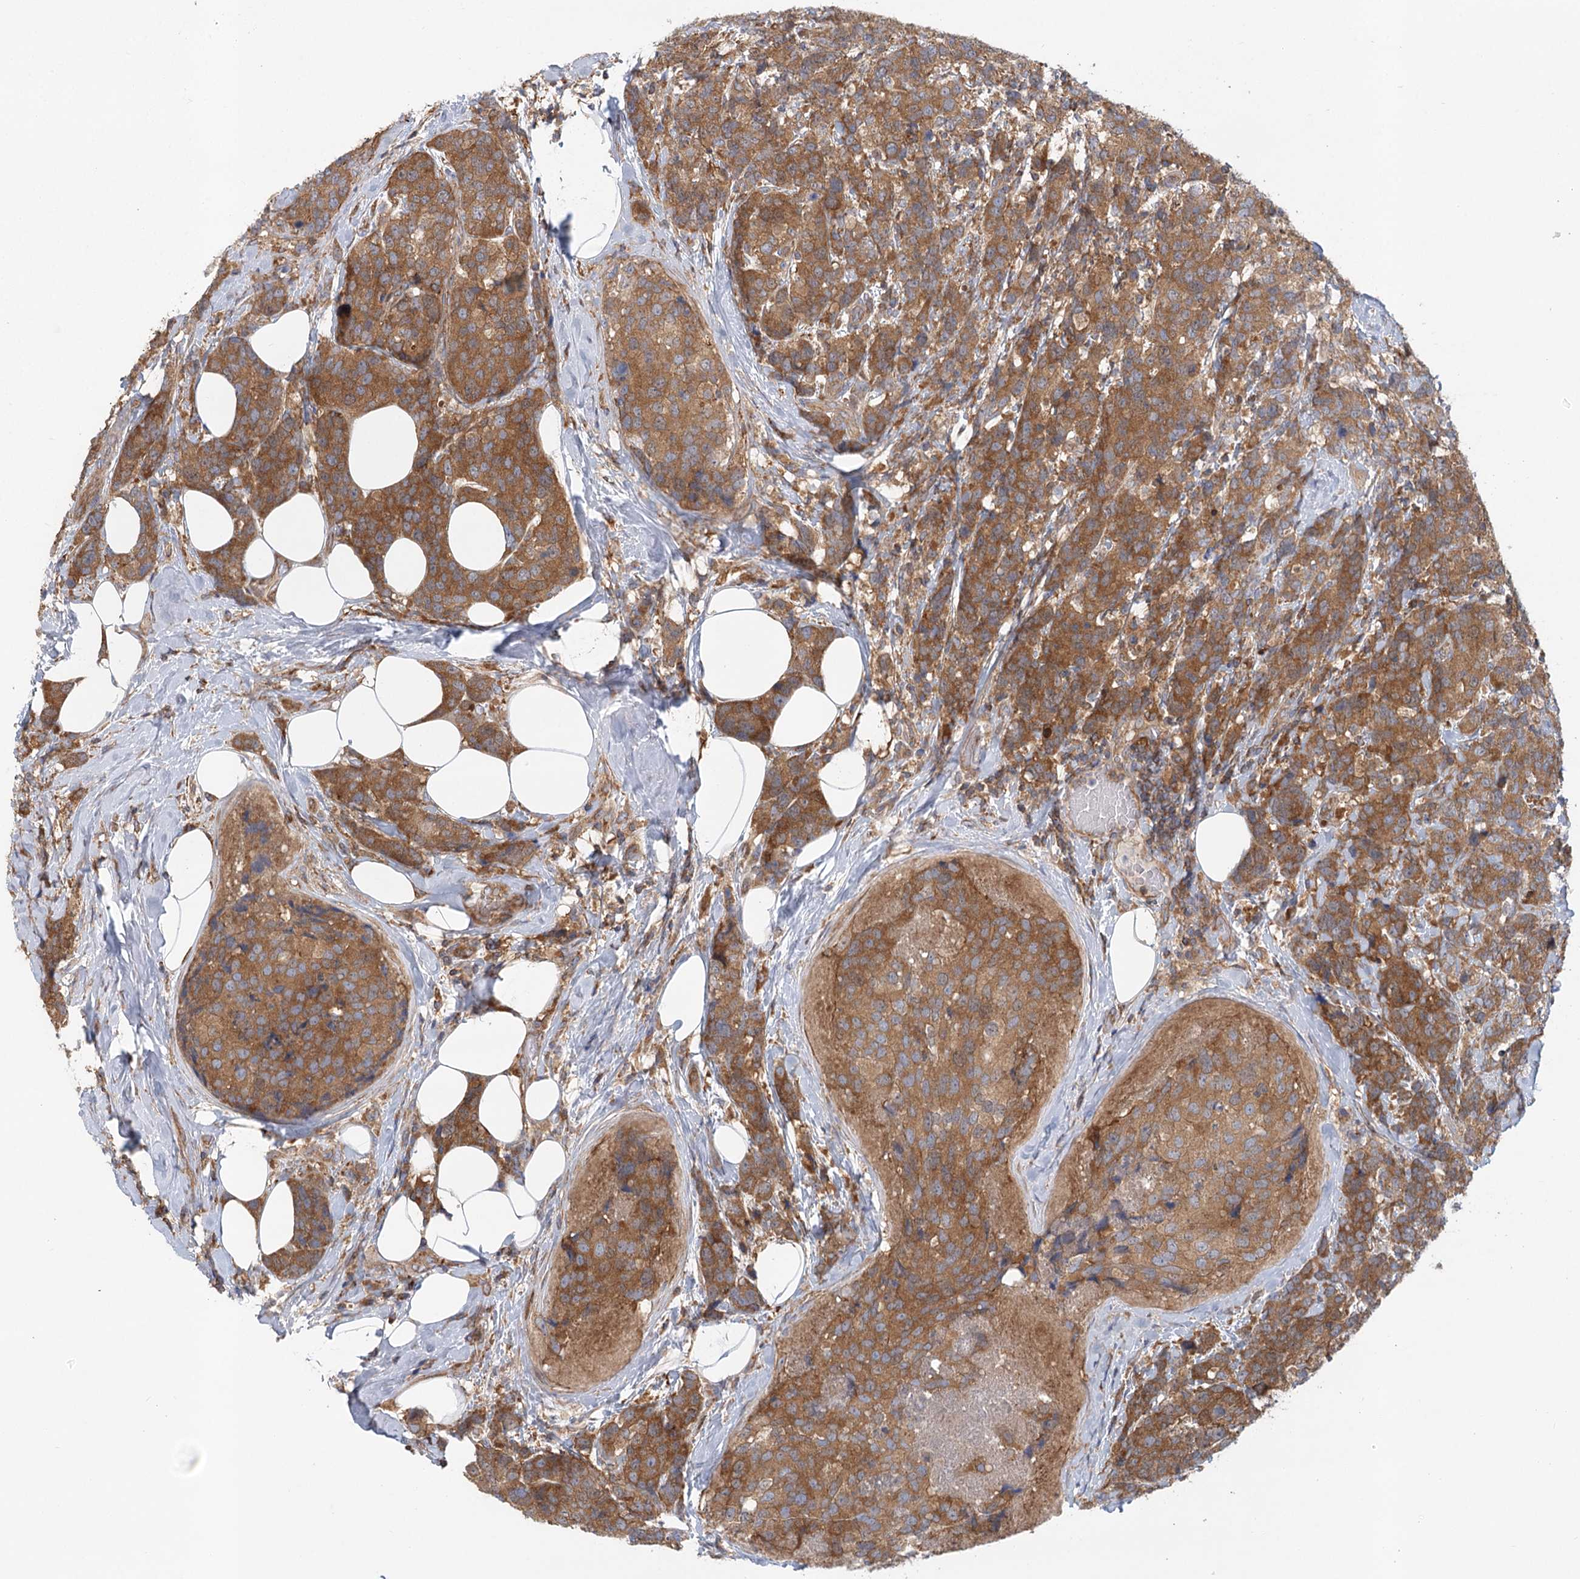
{"staining": {"intensity": "strong", "quantity": ">75%", "location": "cytoplasmic/membranous"}, "tissue": "breast cancer", "cell_type": "Tumor cells", "image_type": "cancer", "snomed": [{"axis": "morphology", "description": "Lobular carcinoma"}, {"axis": "topography", "description": "Breast"}], "caption": "The image reveals staining of breast lobular carcinoma, revealing strong cytoplasmic/membranous protein staining (brown color) within tumor cells. (DAB = brown stain, brightfield microscopy at high magnification).", "gene": "UMPS", "patient": {"sex": "female", "age": 59}}